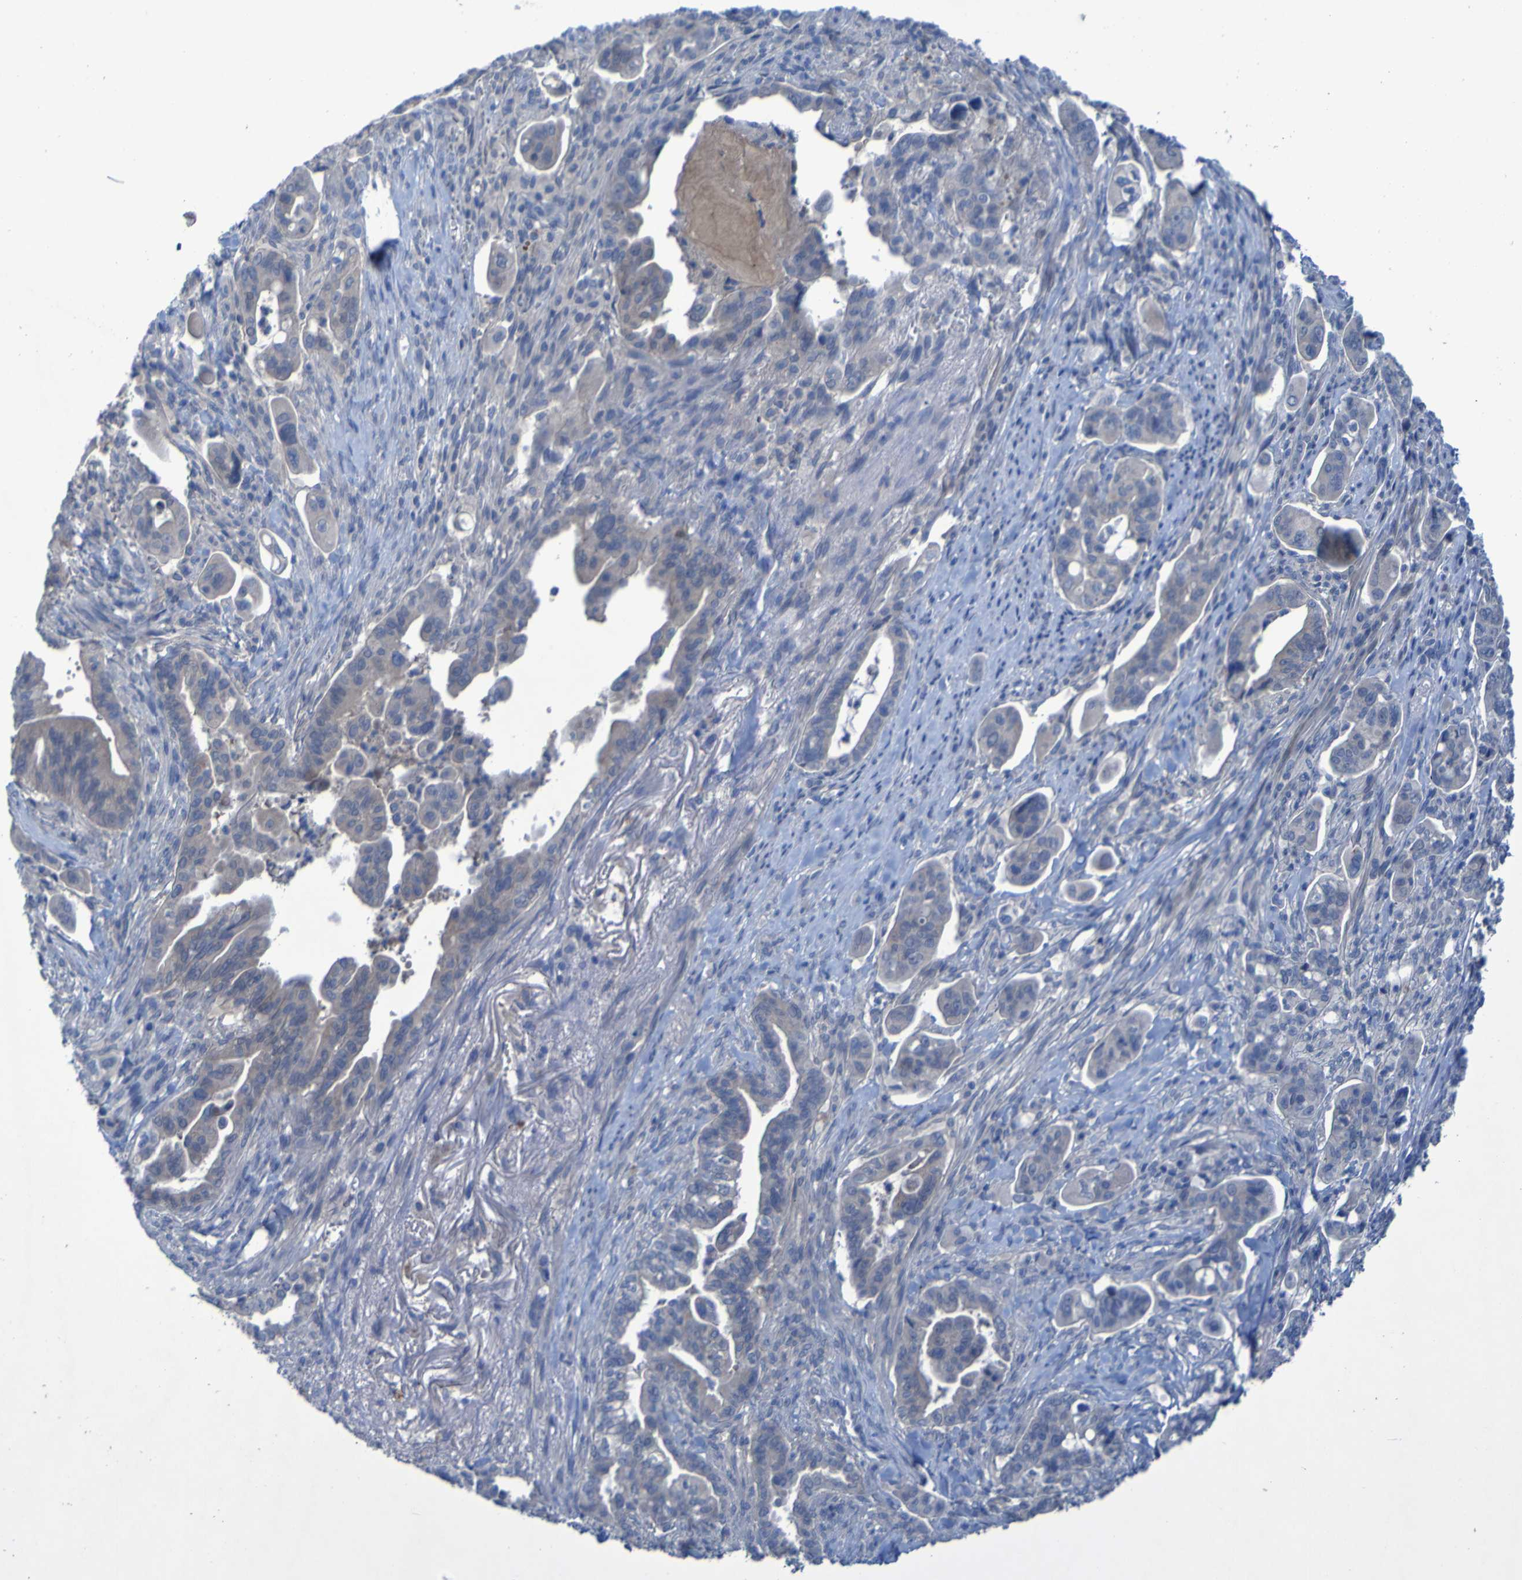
{"staining": {"intensity": "negative", "quantity": "none", "location": "none"}, "tissue": "pancreatic cancer", "cell_type": "Tumor cells", "image_type": "cancer", "snomed": [{"axis": "morphology", "description": "Adenocarcinoma, NOS"}, {"axis": "topography", "description": "Pancreas"}], "caption": "Photomicrograph shows no significant protein staining in tumor cells of pancreatic adenocarcinoma.", "gene": "SGK2", "patient": {"sex": "male", "age": 70}}